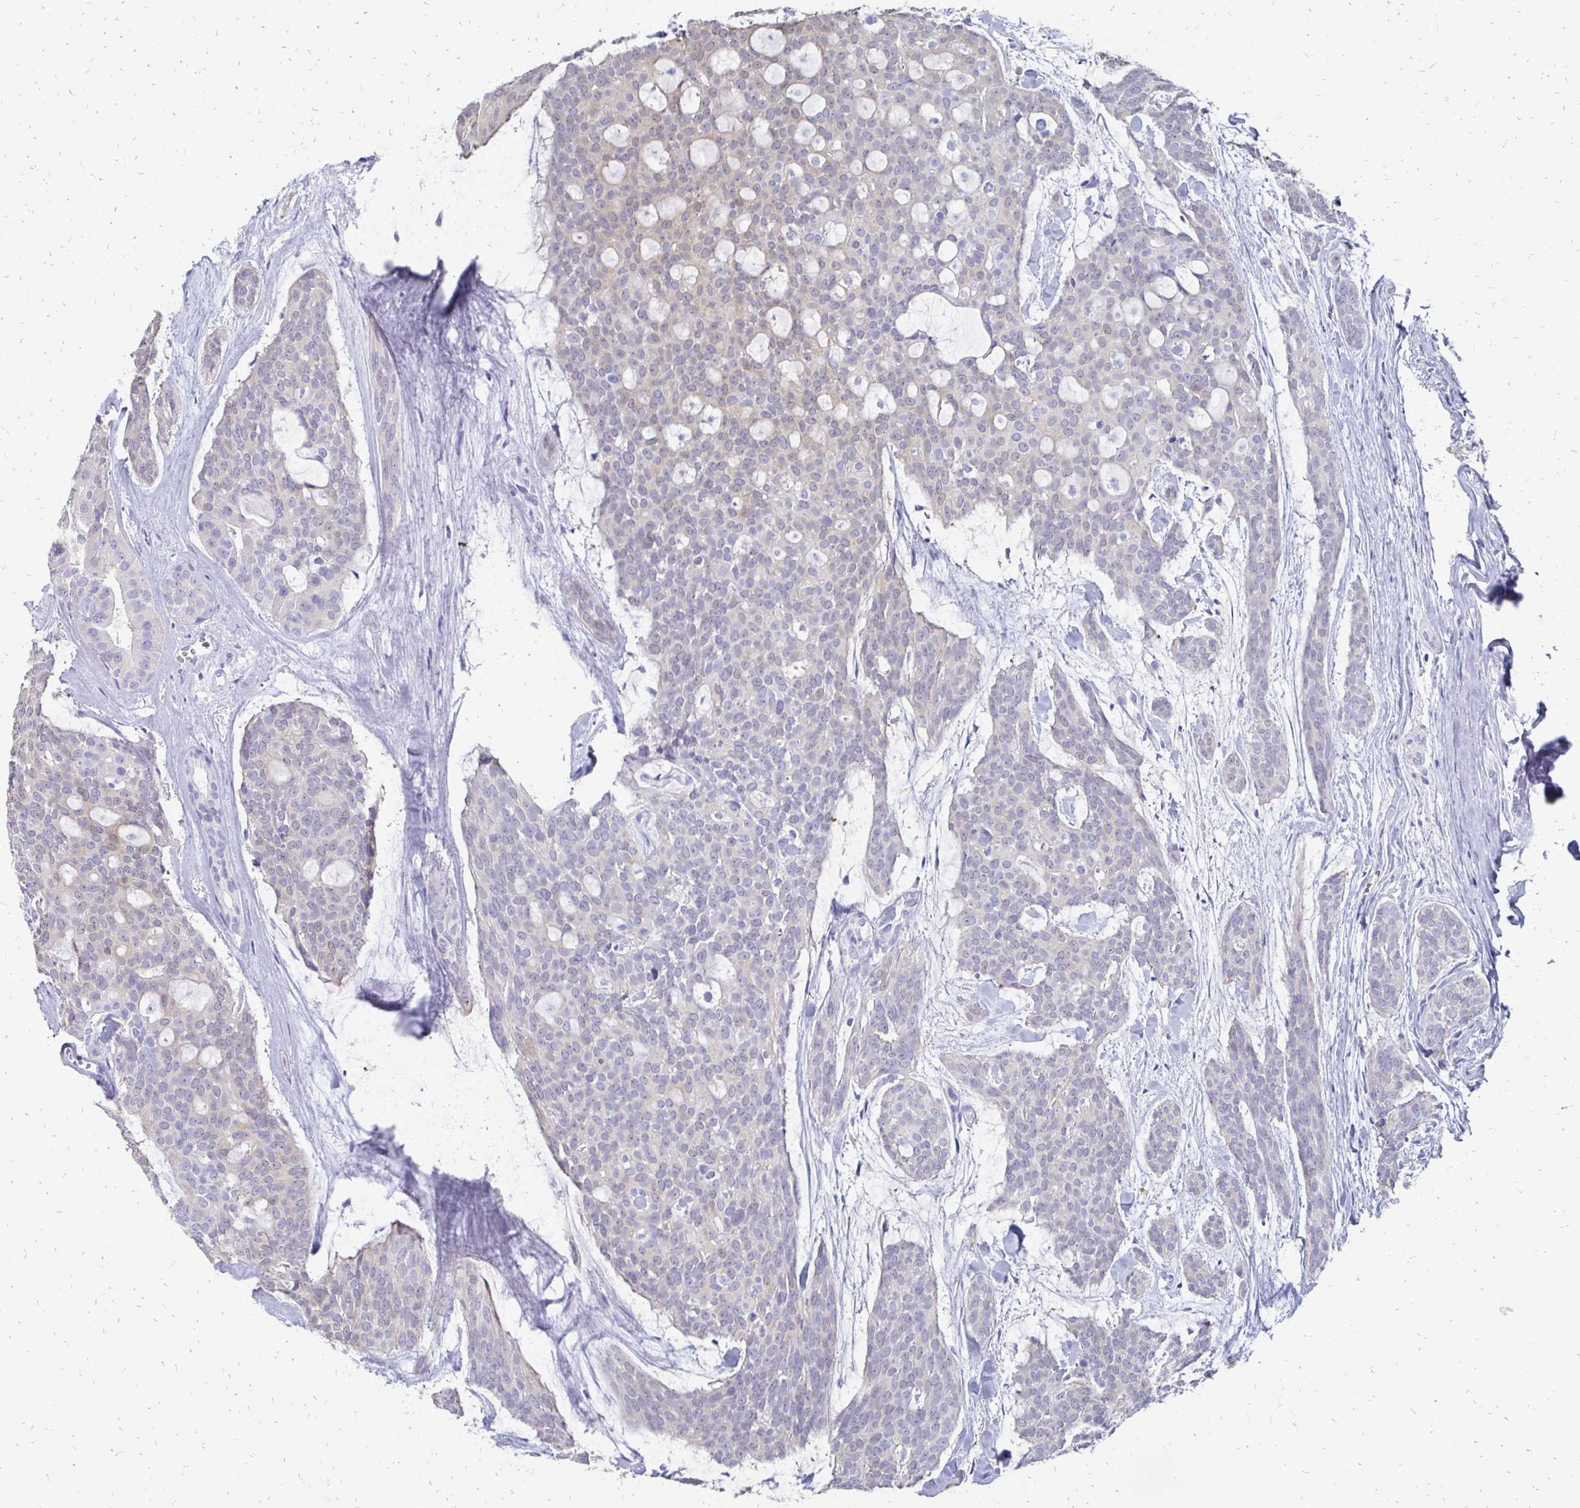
{"staining": {"intensity": "negative", "quantity": "none", "location": "none"}, "tissue": "head and neck cancer", "cell_type": "Tumor cells", "image_type": "cancer", "snomed": [{"axis": "morphology", "description": "Adenocarcinoma, NOS"}, {"axis": "topography", "description": "Head-Neck"}], "caption": "Photomicrograph shows no protein staining in tumor cells of head and neck cancer tissue. Brightfield microscopy of immunohistochemistry stained with DAB (3,3'-diaminobenzidine) (brown) and hematoxylin (blue), captured at high magnification.", "gene": "SYCP3", "patient": {"sex": "male", "age": 66}}